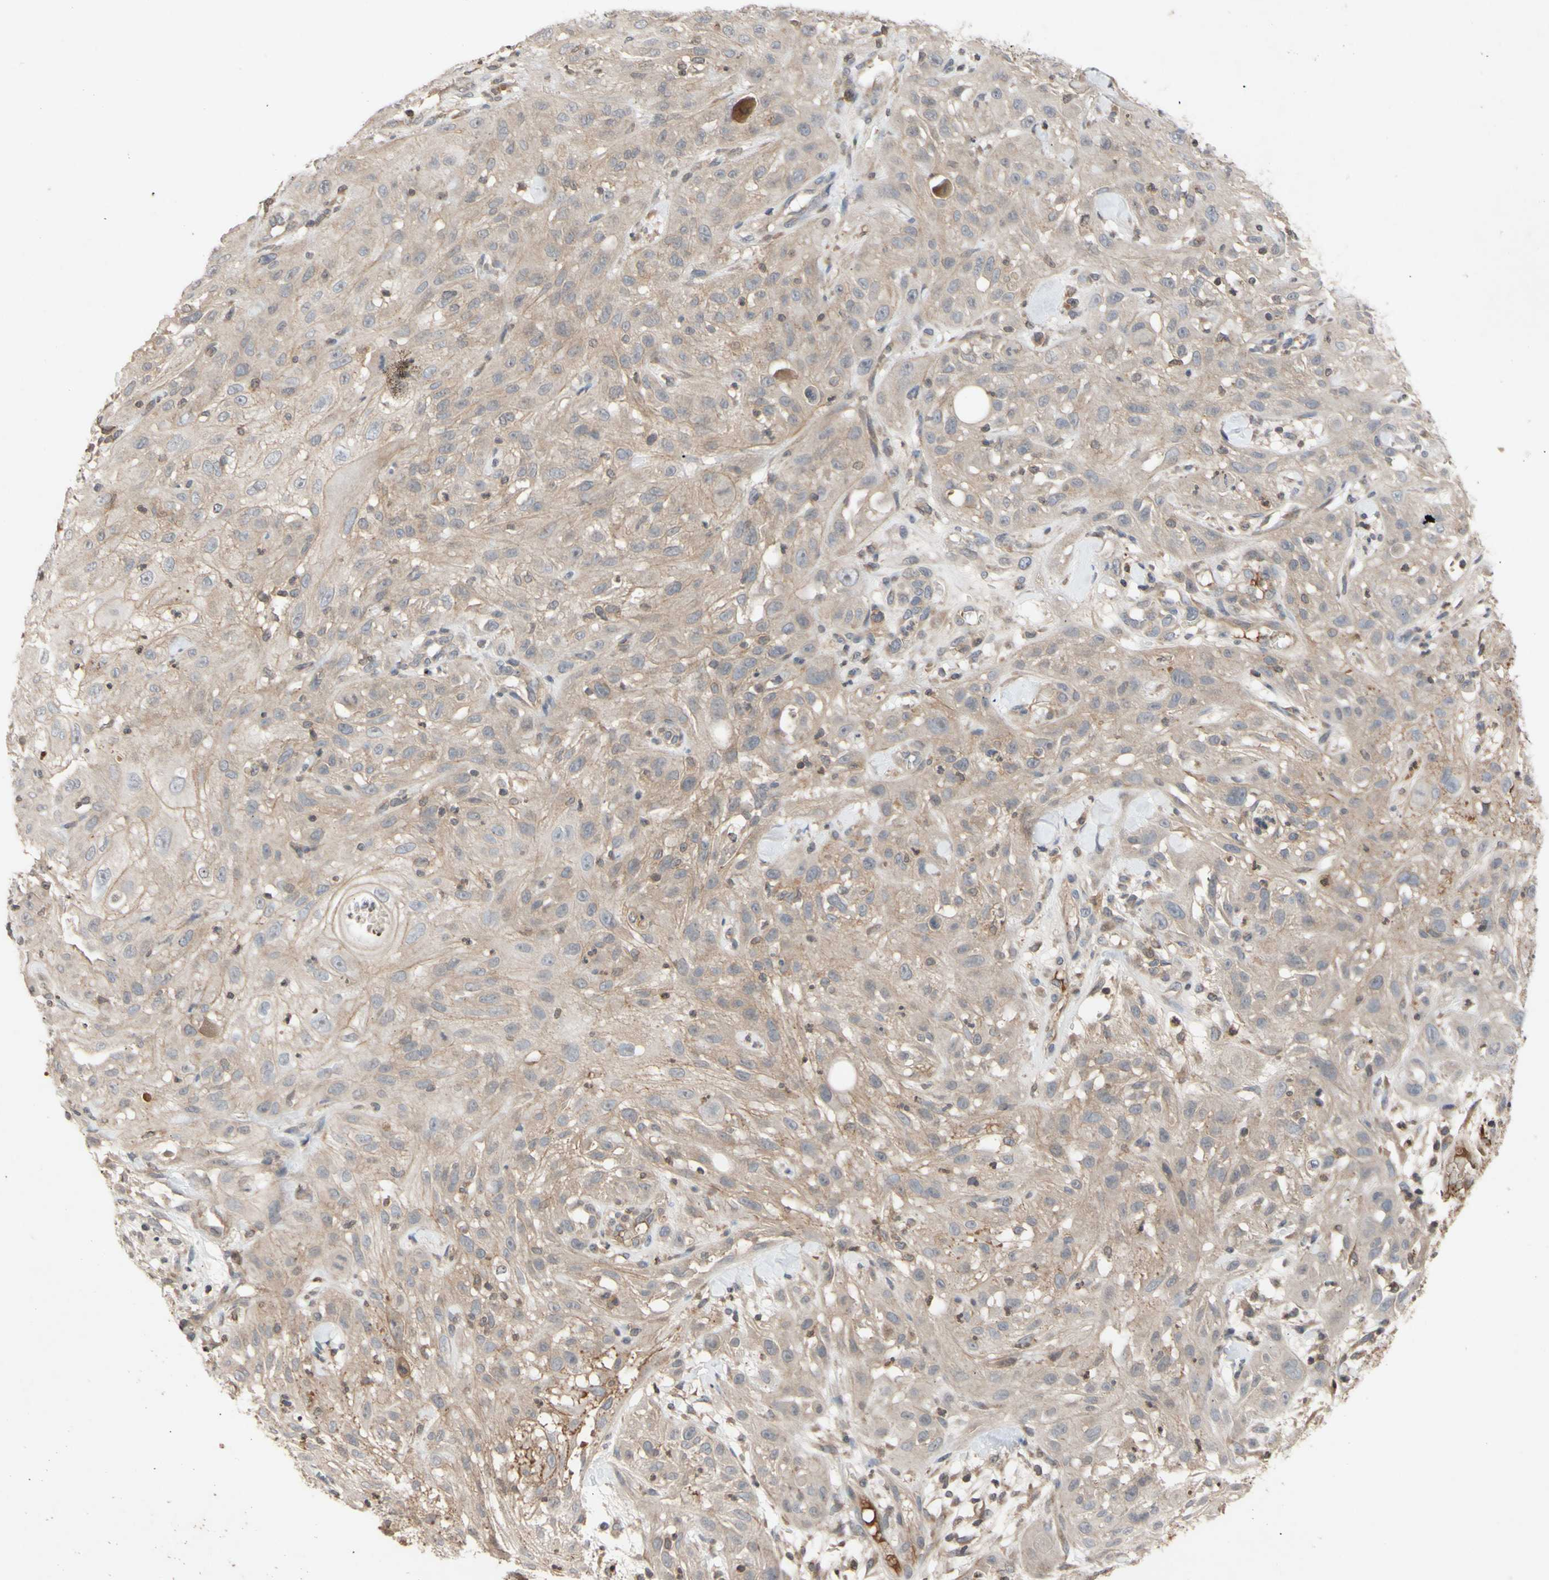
{"staining": {"intensity": "weak", "quantity": "25%-75%", "location": "cytoplasmic/membranous"}, "tissue": "skin cancer", "cell_type": "Tumor cells", "image_type": "cancer", "snomed": [{"axis": "morphology", "description": "Squamous cell carcinoma, NOS"}, {"axis": "topography", "description": "Skin"}], "caption": "Brown immunohistochemical staining in skin squamous cell carcinoma reveals weak cytoplasmic/membranous staining in approximately 25%-75% of tumor cells.", "gene": "NECTIN3", "patient": {"sex": "male", "age": 75}}